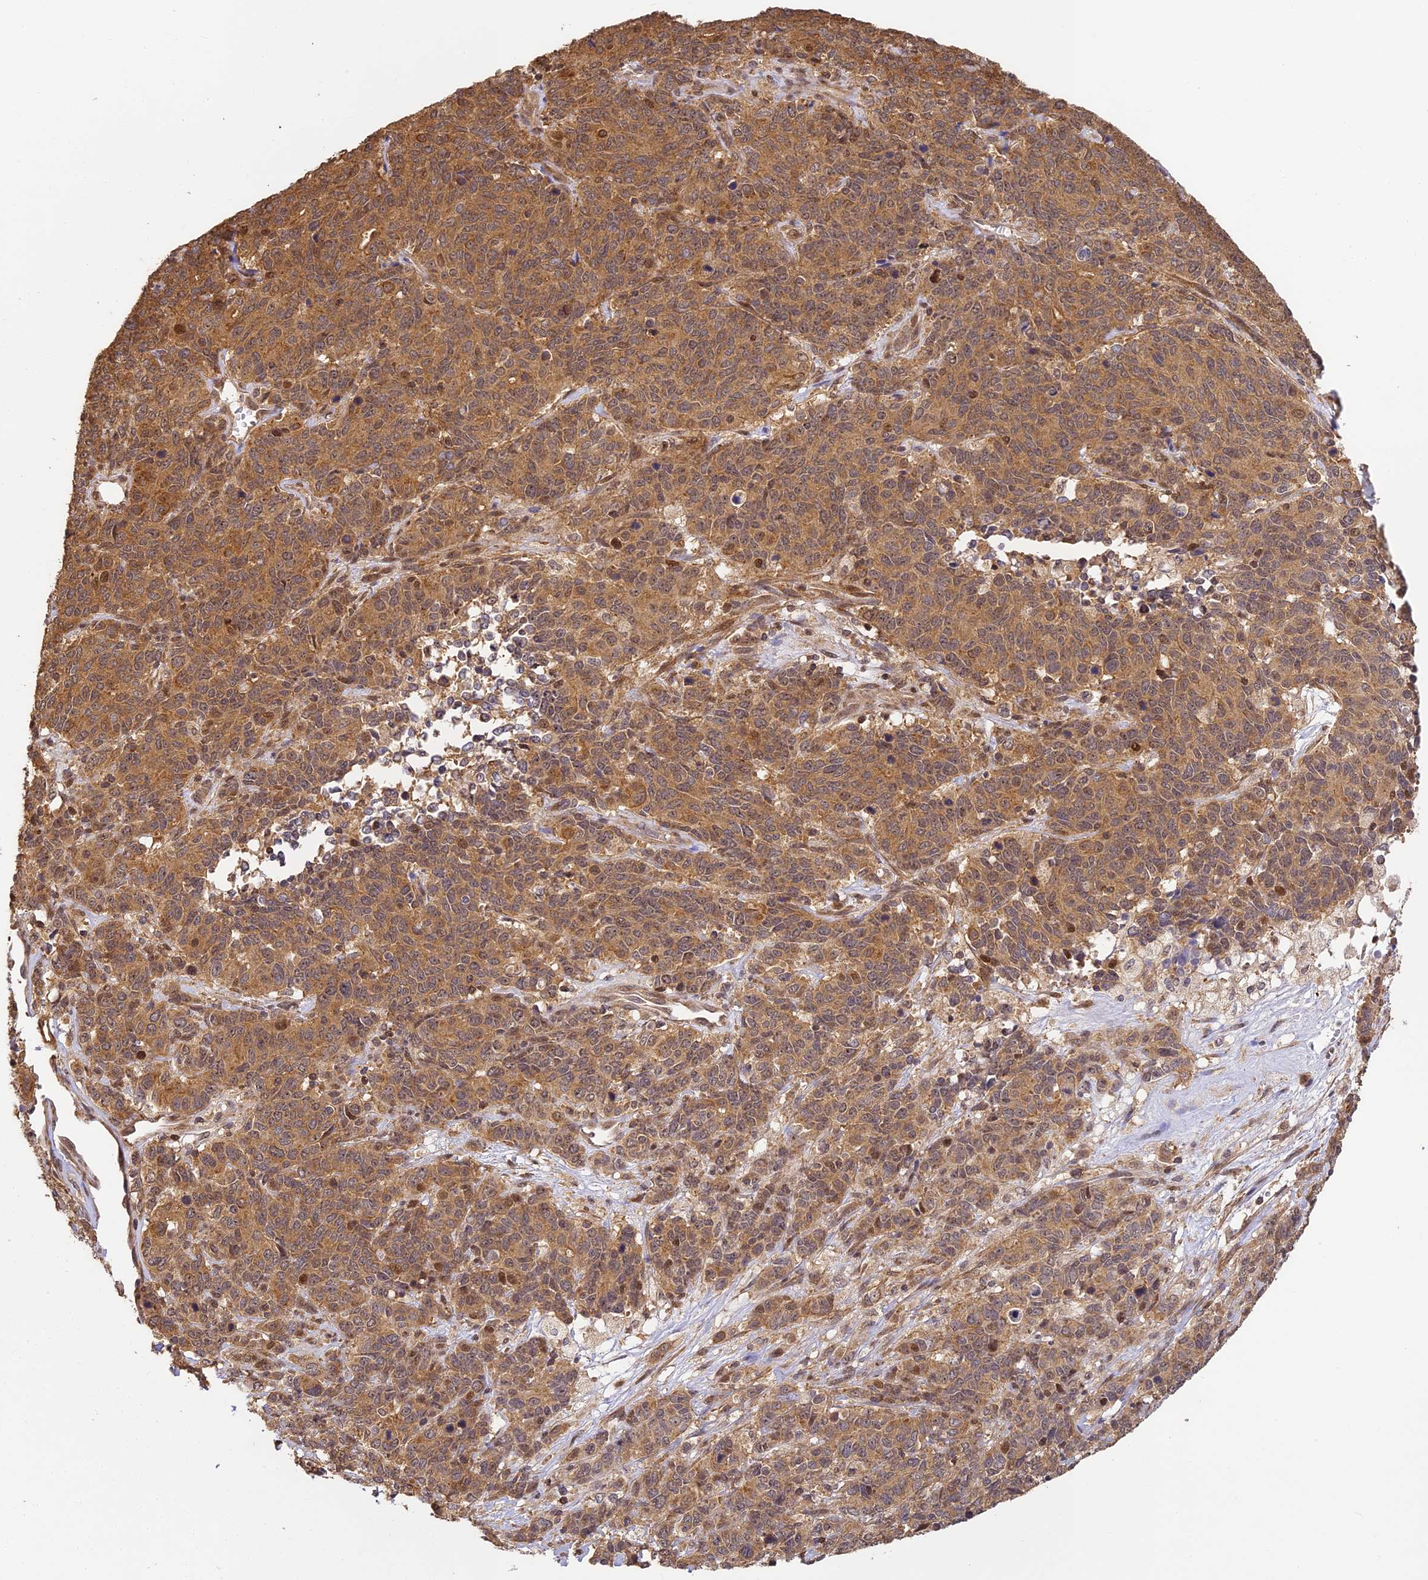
{"staining": {"intensity": "moderate", "quantity": ">75%", "location": "cytoplasmic/membranous"}, "tissue": "cervical cancer", "cell_type": "Tumor cells", "image_type": "cancer", "snomed": [{"axis": "morphology", "description": "Squamous cell carcinoma, NOS"}, {"axis": "topography", "description": "Cervix"}], "caption": "Cervical cancer (squamous cell carcinoma) stained with IHC shows moderate cytoplasmic/membranous positivity in about >75% of tumor cells.", "gene": "ZNF443", "patient": {"sex": "female", "age": 60}}